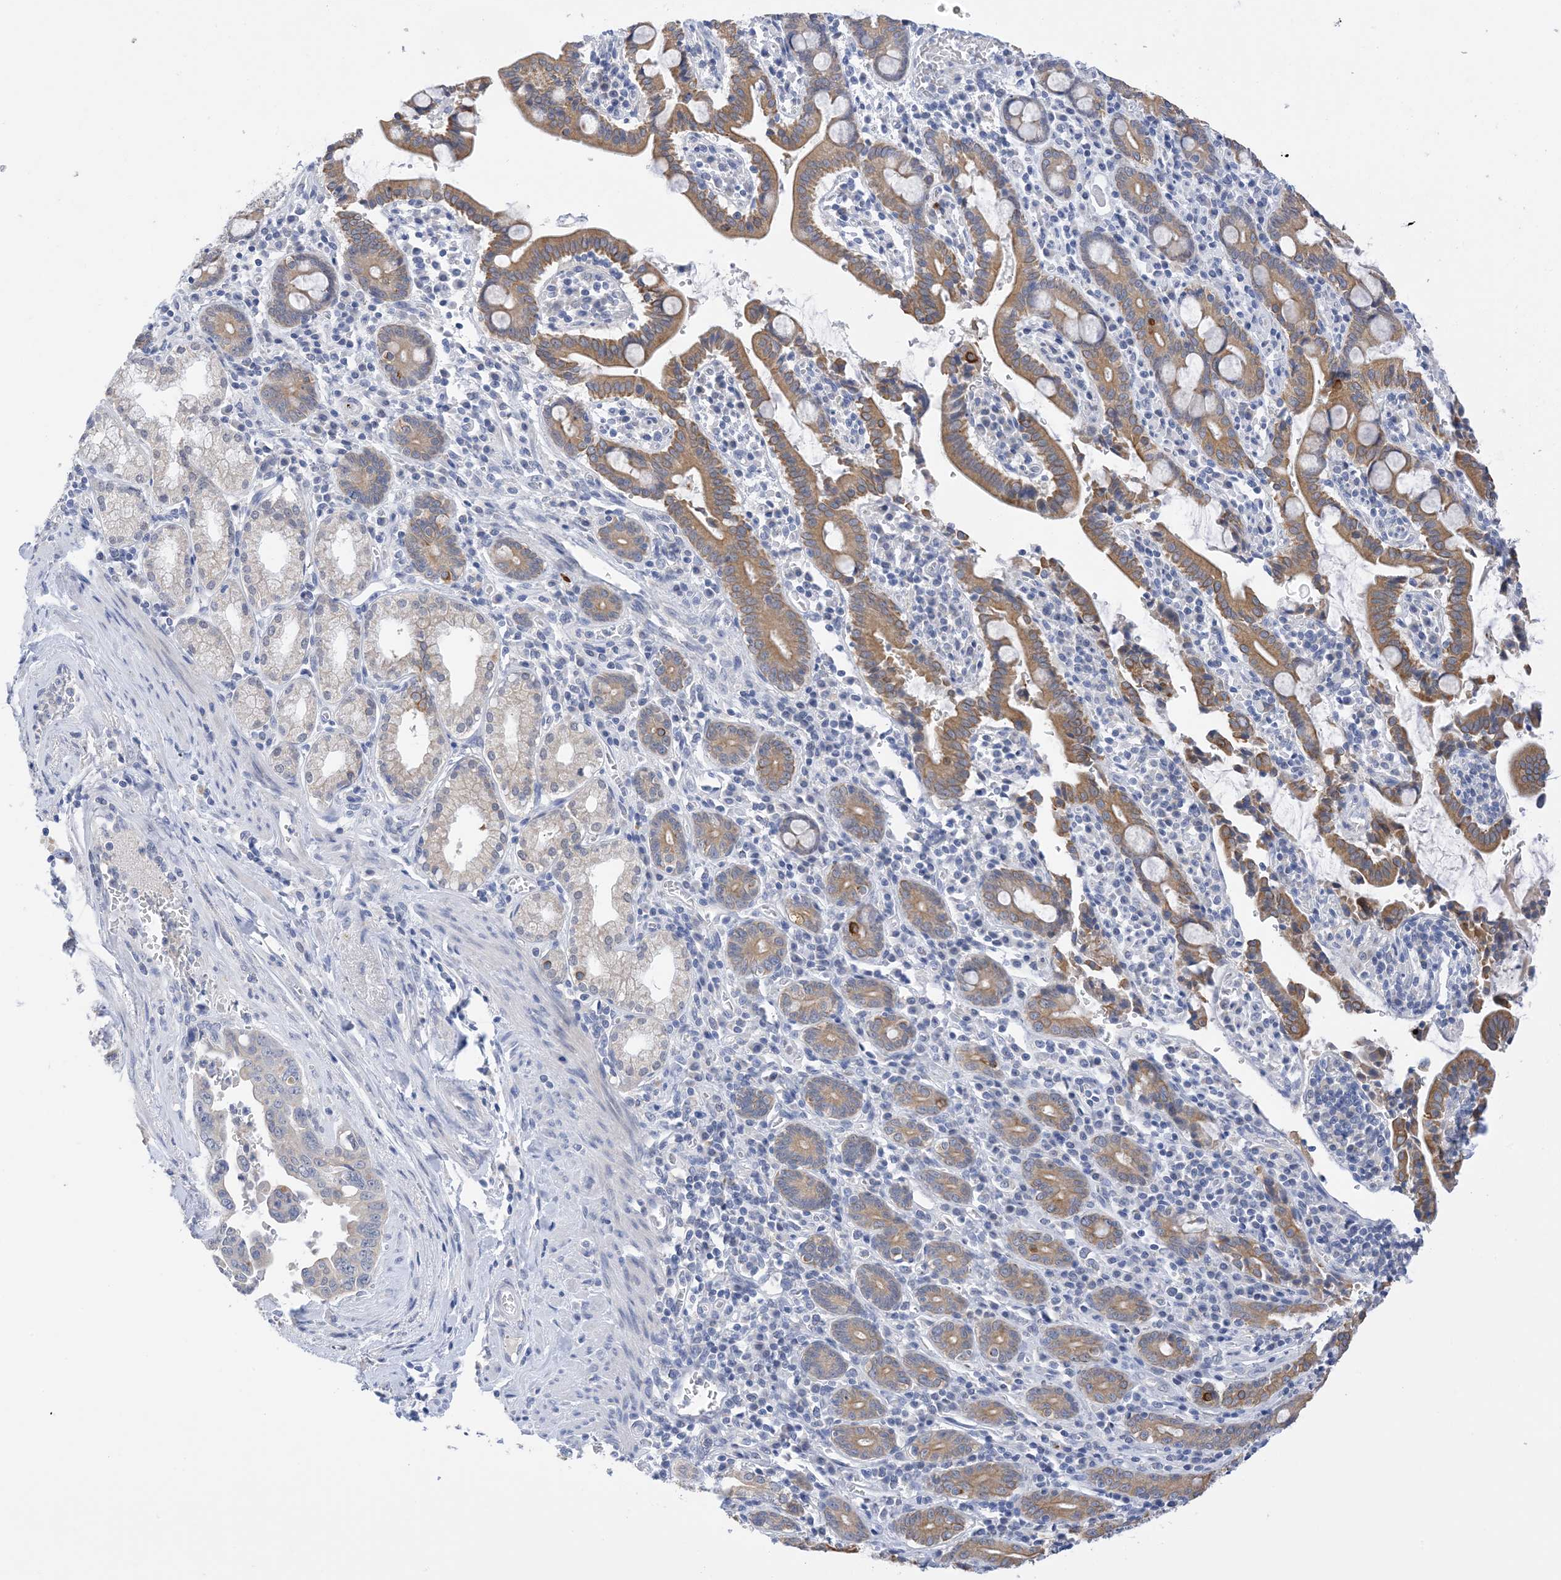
{"staining": {"intensity": "negative", "quantity": "none", "location": "none"}, "tissue": "pancreatic cancer", "cell_type": "Tumor cells", "image_type": "cancer", "snomed": [{"axis": "morphology", "description": "Adenocarcinoma, NOS"}, {"axis": "topography", "description": "Pancreas"}], "caption": "This histopathology image is of pancreatic adenocarcinoma stained with immunohistochemistry to label a protein in brown with the nuclei are counter-stained blue. There is no positivity in tumor cells.", "gene": "PLK4", "patient": {"sex": "male", "age": 70}}